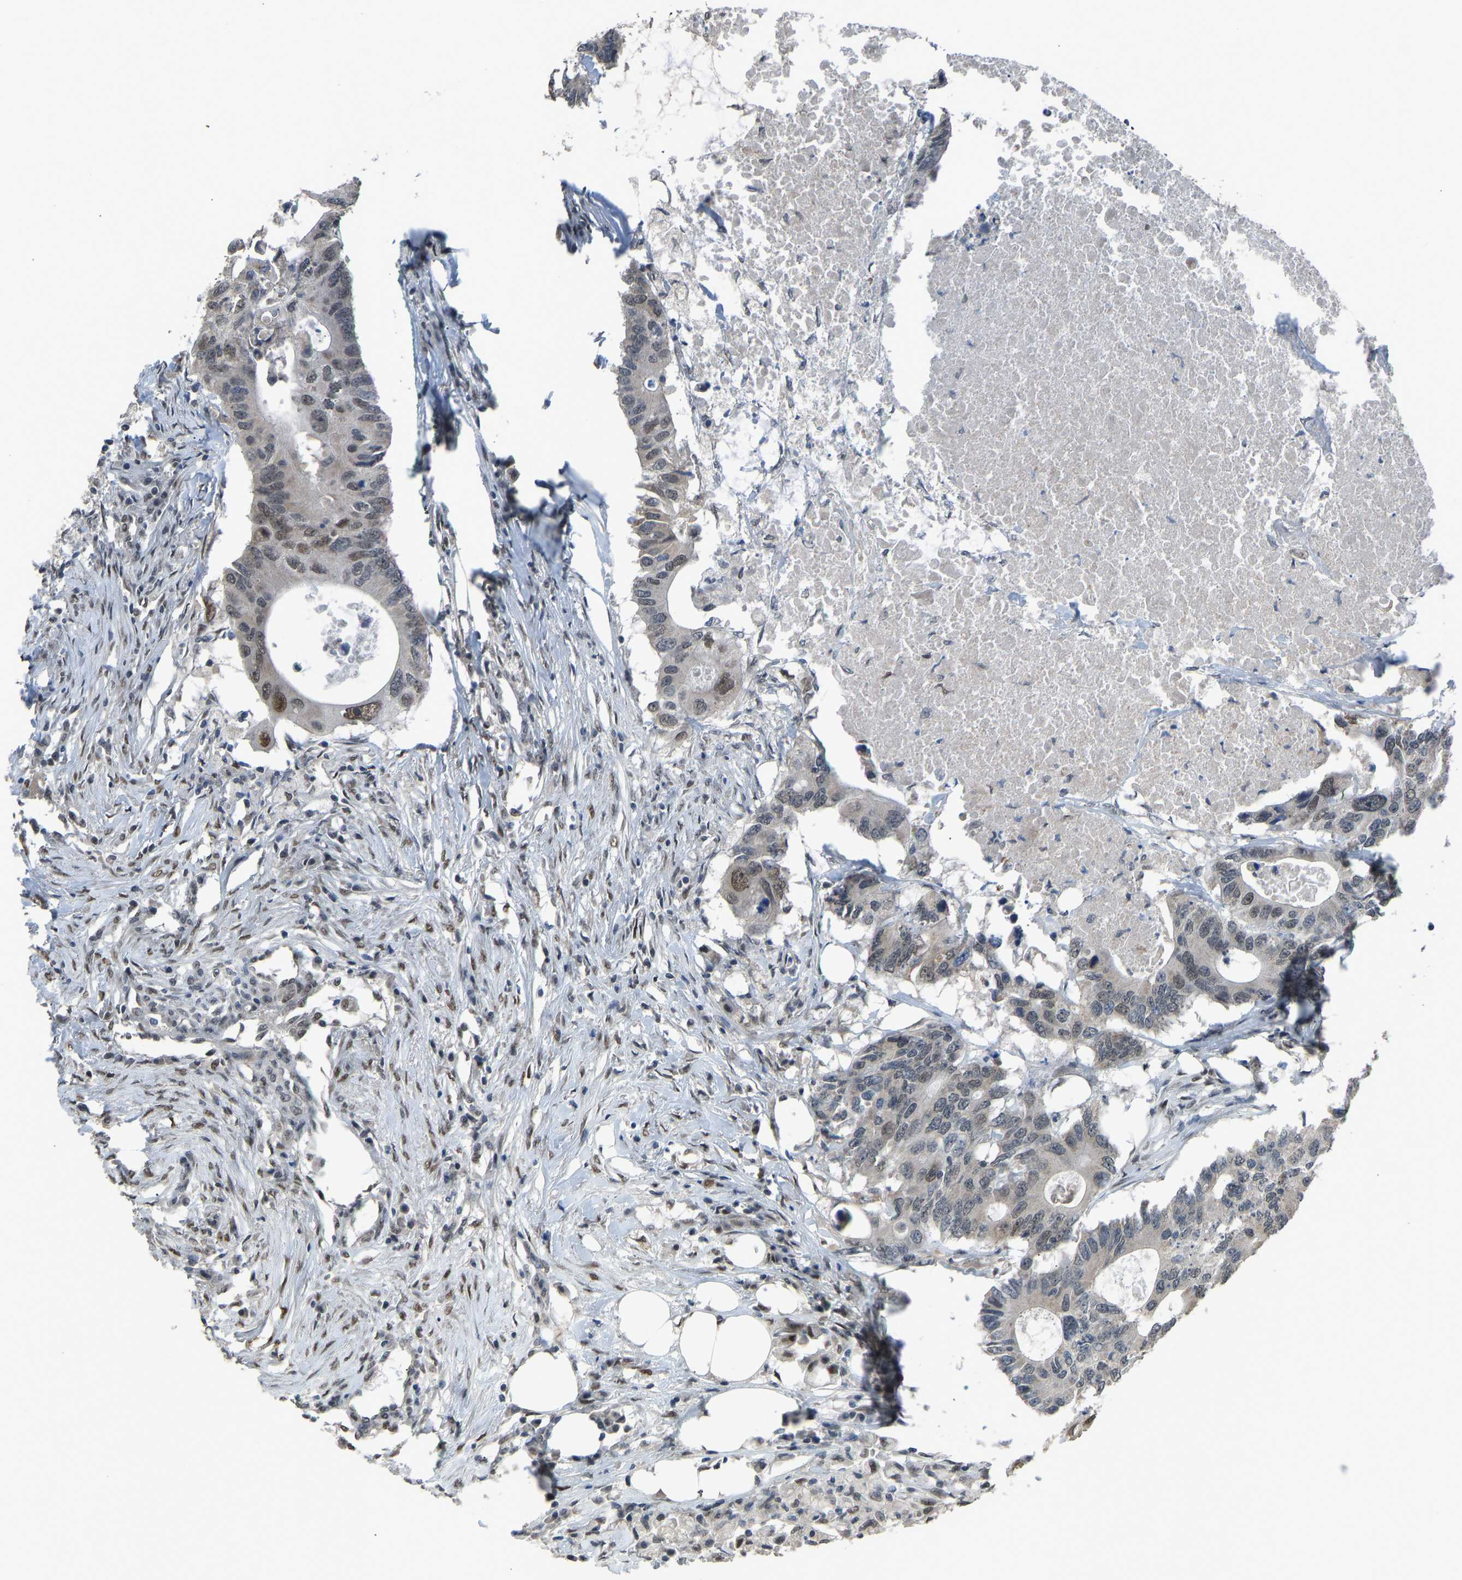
{"staining": {"intensity": "moderate", "quantity": "<25%", "location": "nuclear"}, "tissue": "colorectal cancer", "cell_type": "Tumor cells", "image_type": "cancer", "snomed": [{"axis": "morphology", "description": "Adenocarcinoma, NOS"}, {"axis": "topography", "description": "Colon"}], "caption": "Brown immunohistochemical staining in human colorectal cancer displays moderate nuclear staining in about <25% of tumor cells.", "gene": "KPNA6", "patient": {"sex": "male", "age": 71}}